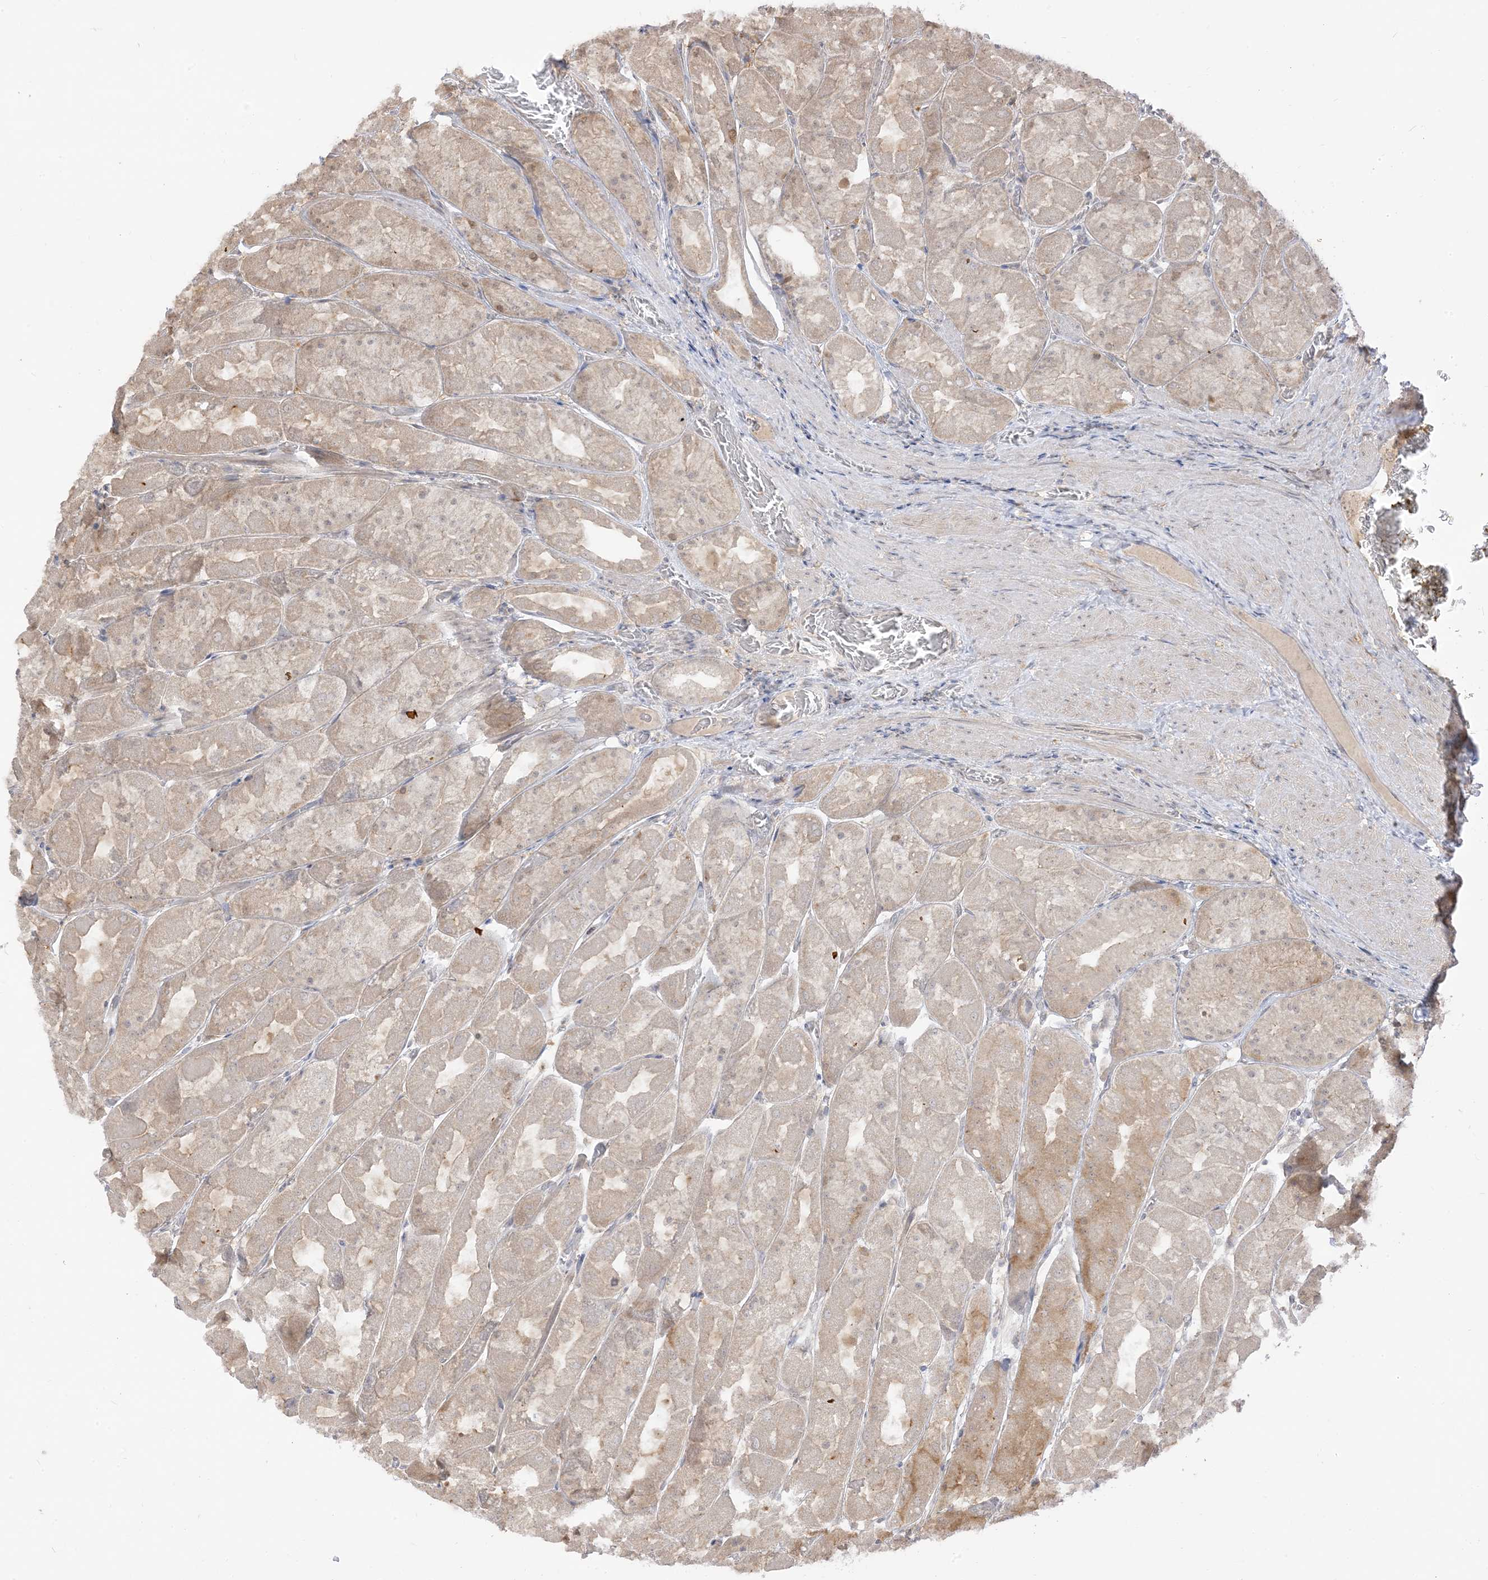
{"staining": {"intensity": "weak", "quantity": "25%-75%", "location": "cytoplasmic/membranous"}, "tissue": "stomach", "cell_type": "Glandular cells", "image_type": "normal", "snomed": [{"axis": "morphology", "description": "Normal tissue, NOS"}, {"axis": "topography", "description": "Stomach"}], "caption": "The histopathology image reveals a brown stain indicating the presence of a protein in the cytoplasmic/membranous of glandular cells in stomach.", "gene": "TBCC", "patient": {"sex": "female", "age": 61}}